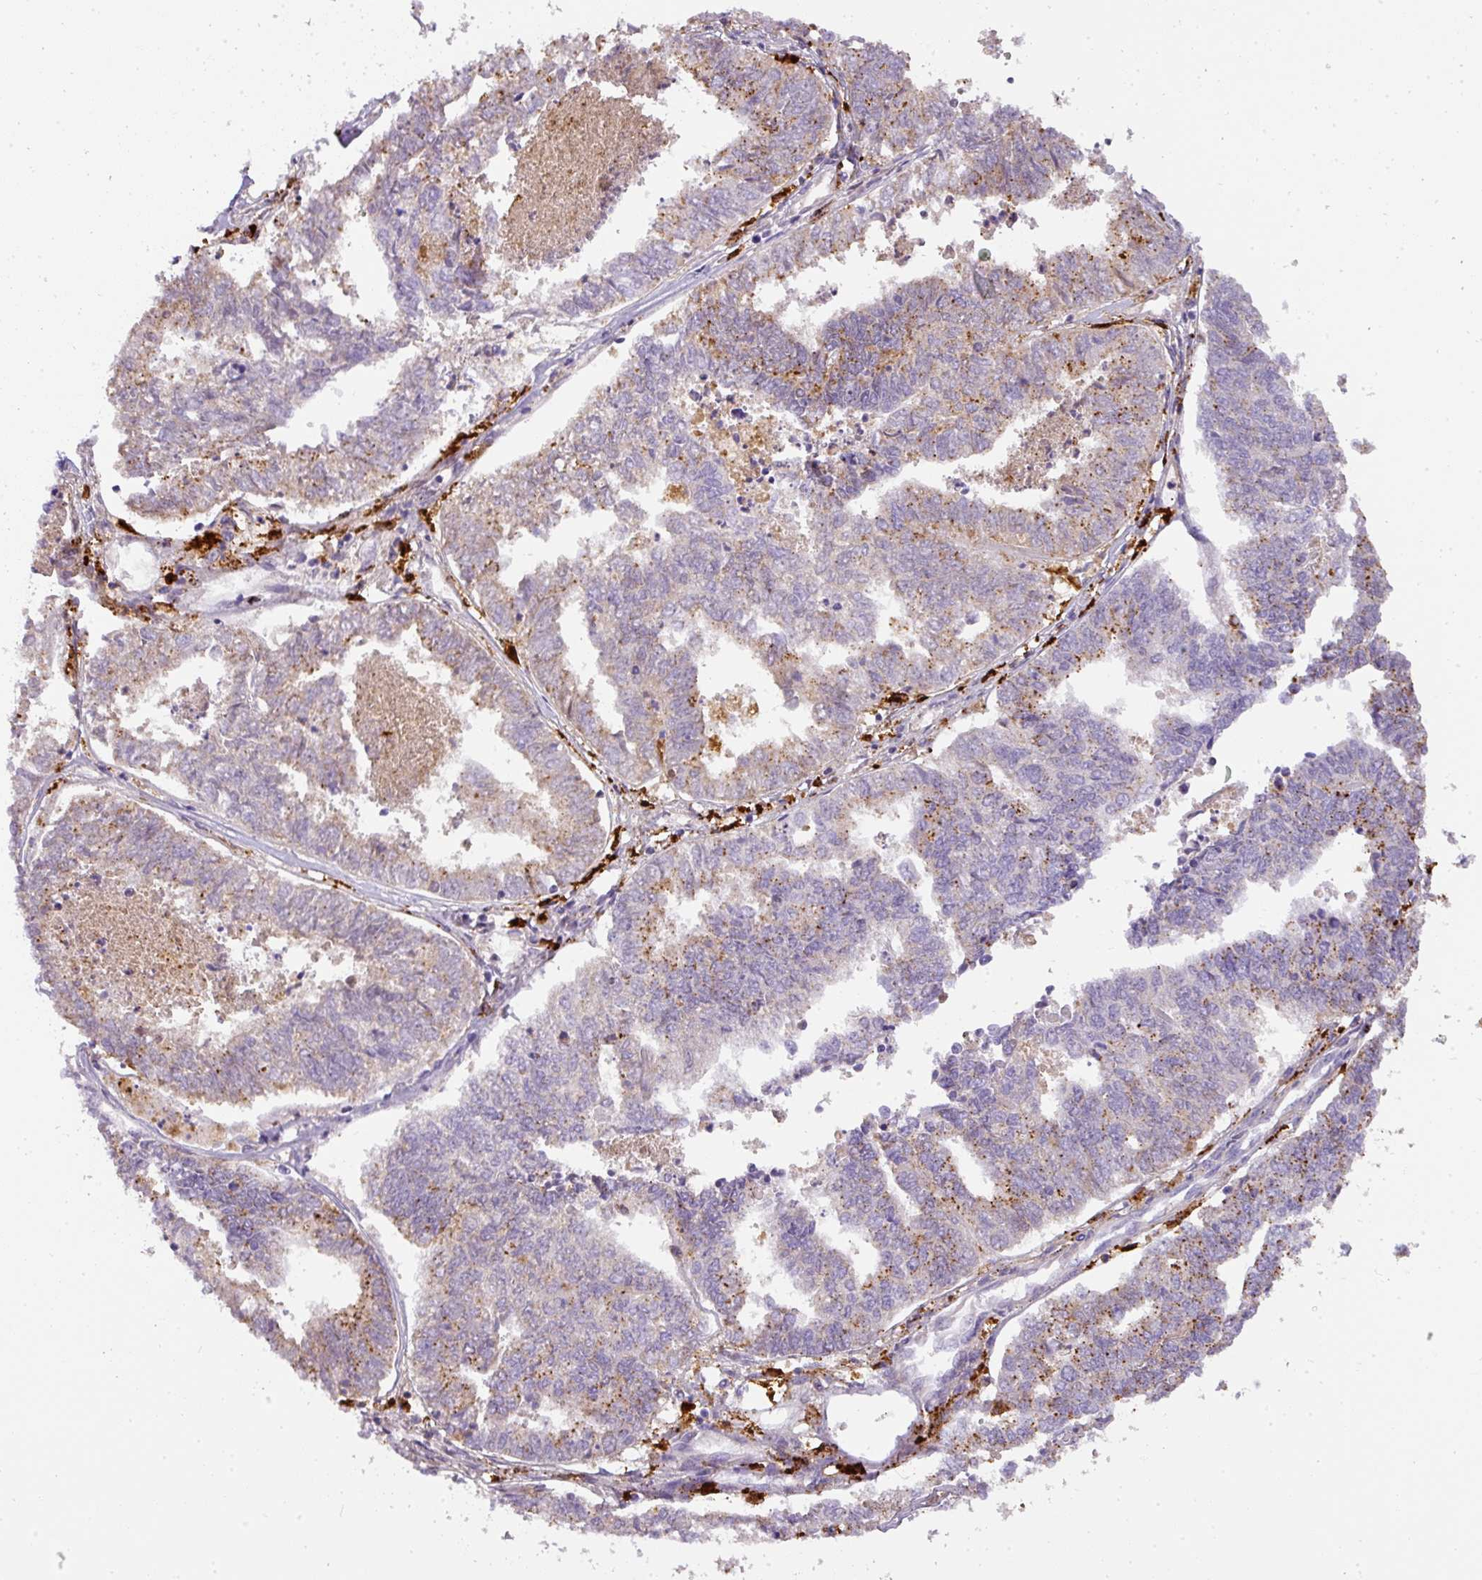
{"staining": {"intensity": "moderate", "quantity": "25%-75%", "location": "cytoplasmic/membranous"}, "tissue": "endometrial cancer", "cell_type": "Tumor cells", "image_type": "cancer", "snomed": [{"axis": "morphology", "description": "Adenocarcinoma, NOS"}, {"axis": "topography", "description": "Endometrium"}], "caption": "Approximately 25%-75% of tumor cells in adenocarcinoma (endometrial) reveal moderate cytoplasmic/membranous protein staining as visualized by brown immunohistochemical staining.", "gene": "MMACHC", "patient": {"sex": "female", "age": 73}}